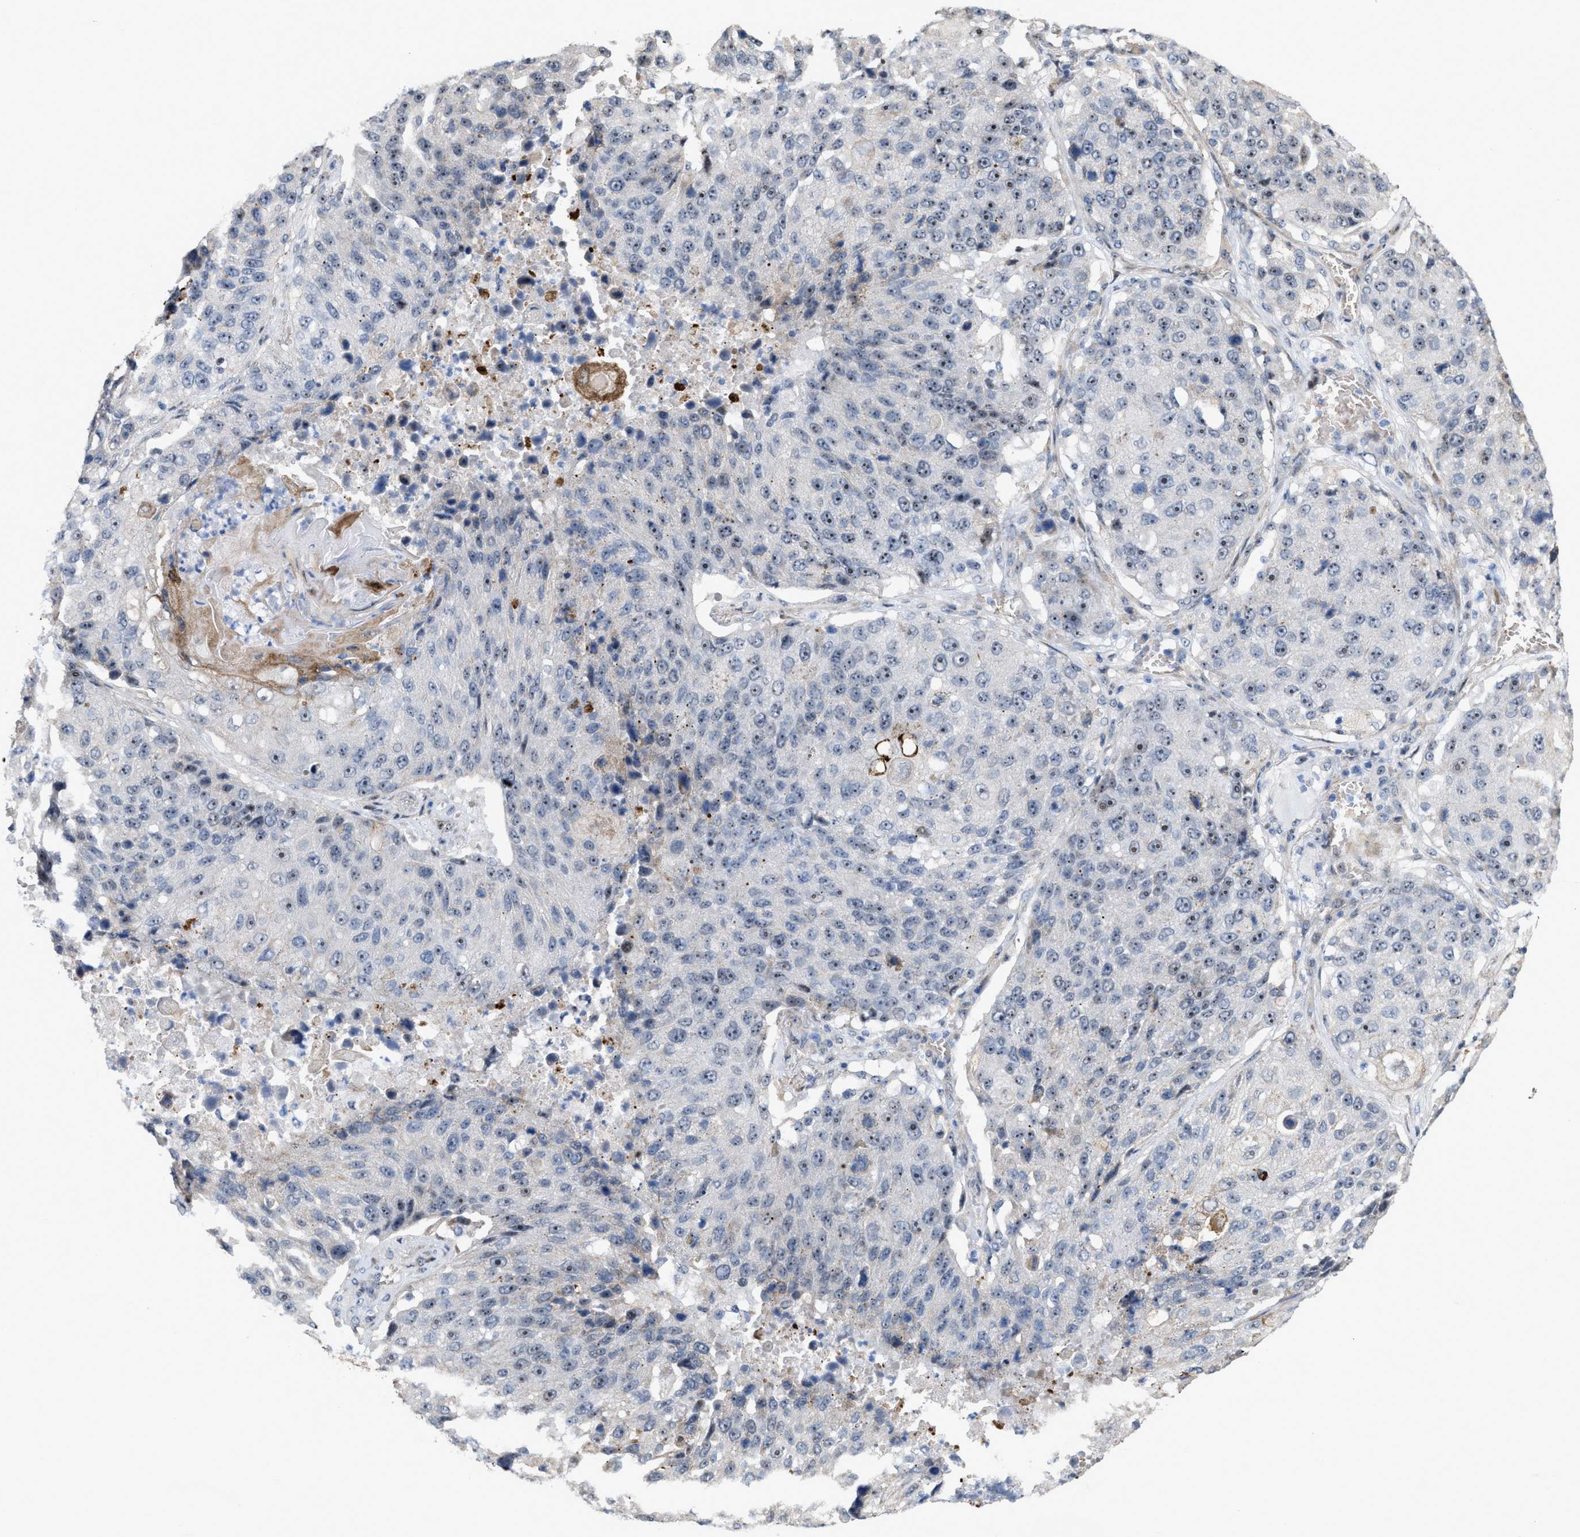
{"staining": {"intensity": "moderate", "quantity": ">75%", "location": "nuclear"}, "tissue": "lung cancer", "cell_type": "Tumor cells", "image_type": "cancer", "snomed": [{"axis": "morphology", "description": "Squamous cell carcinoma, NOS"}, {"axis": "topography", "description": "Lung"}], "caption": "An image of human lung cancer stained for a protein reveals moderate nuclear brown staining in tumor cells. (Stains: DAB (3,3'-diaminobenzidine) in brown, nuclei in blue, Microscopy: brightfield microscopy at high magnification).", "gene": "POLR1F", "patient": {"sex": "male", "age": 61}}